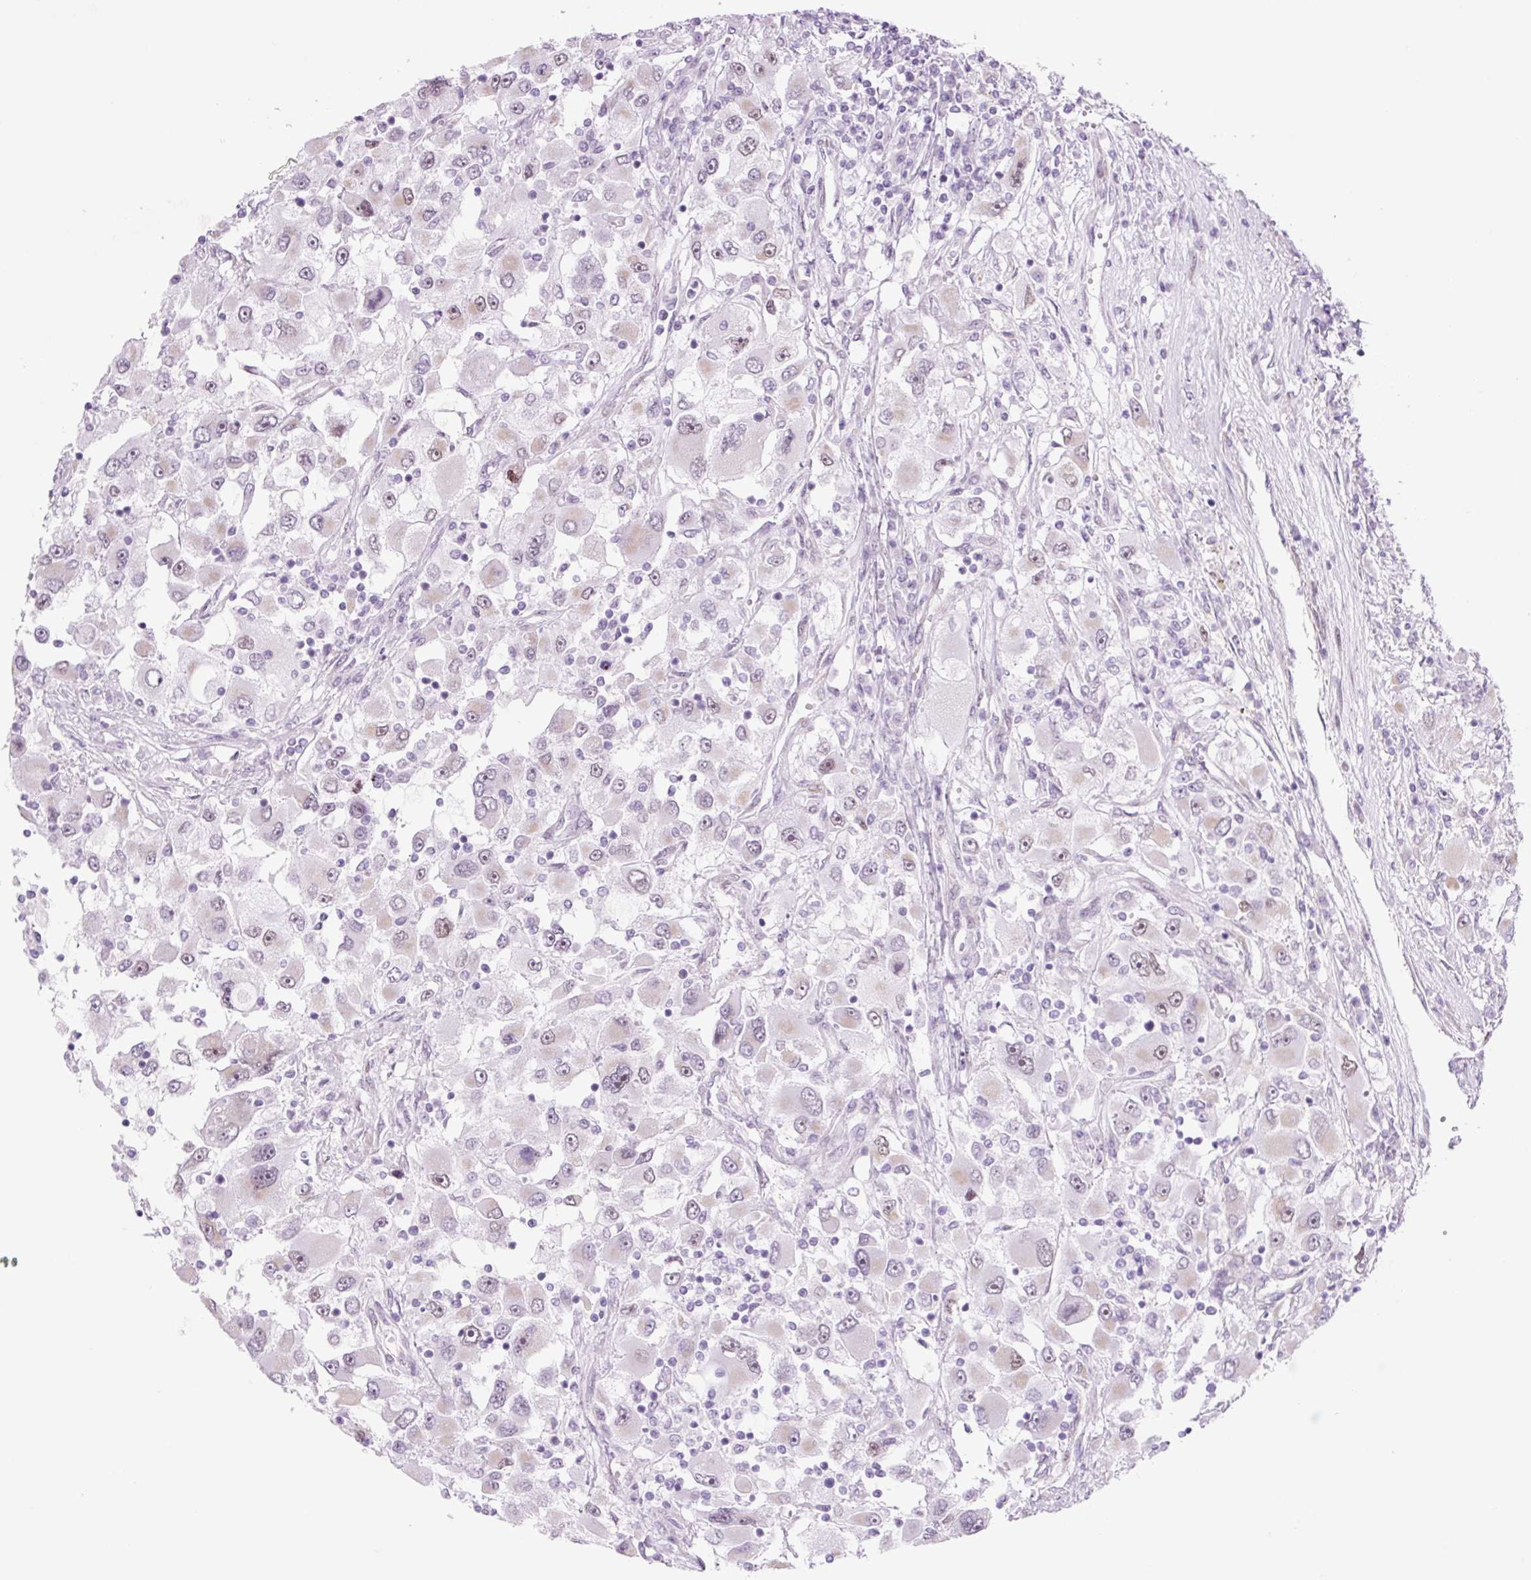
{"staining": {"intensity": "moderate", "quantity": "<25%", "location": "nuclear"}, "tissue": "renal cancer", "cell_type": "Tumor cells", "image_type": "cancer", "snomed": [{"axis": "morphology", "description": "Adenocarcinoma, NOS"}, {"axis": "topography", "description": "Kidney"}], "caption": "A low amount of moderate nuclear positivity is seen in about <25% of tumor cells in renal adenocarcinoma tissue.", "gene": "RRS1", "patient": {"sex": "female", "age": 52}}